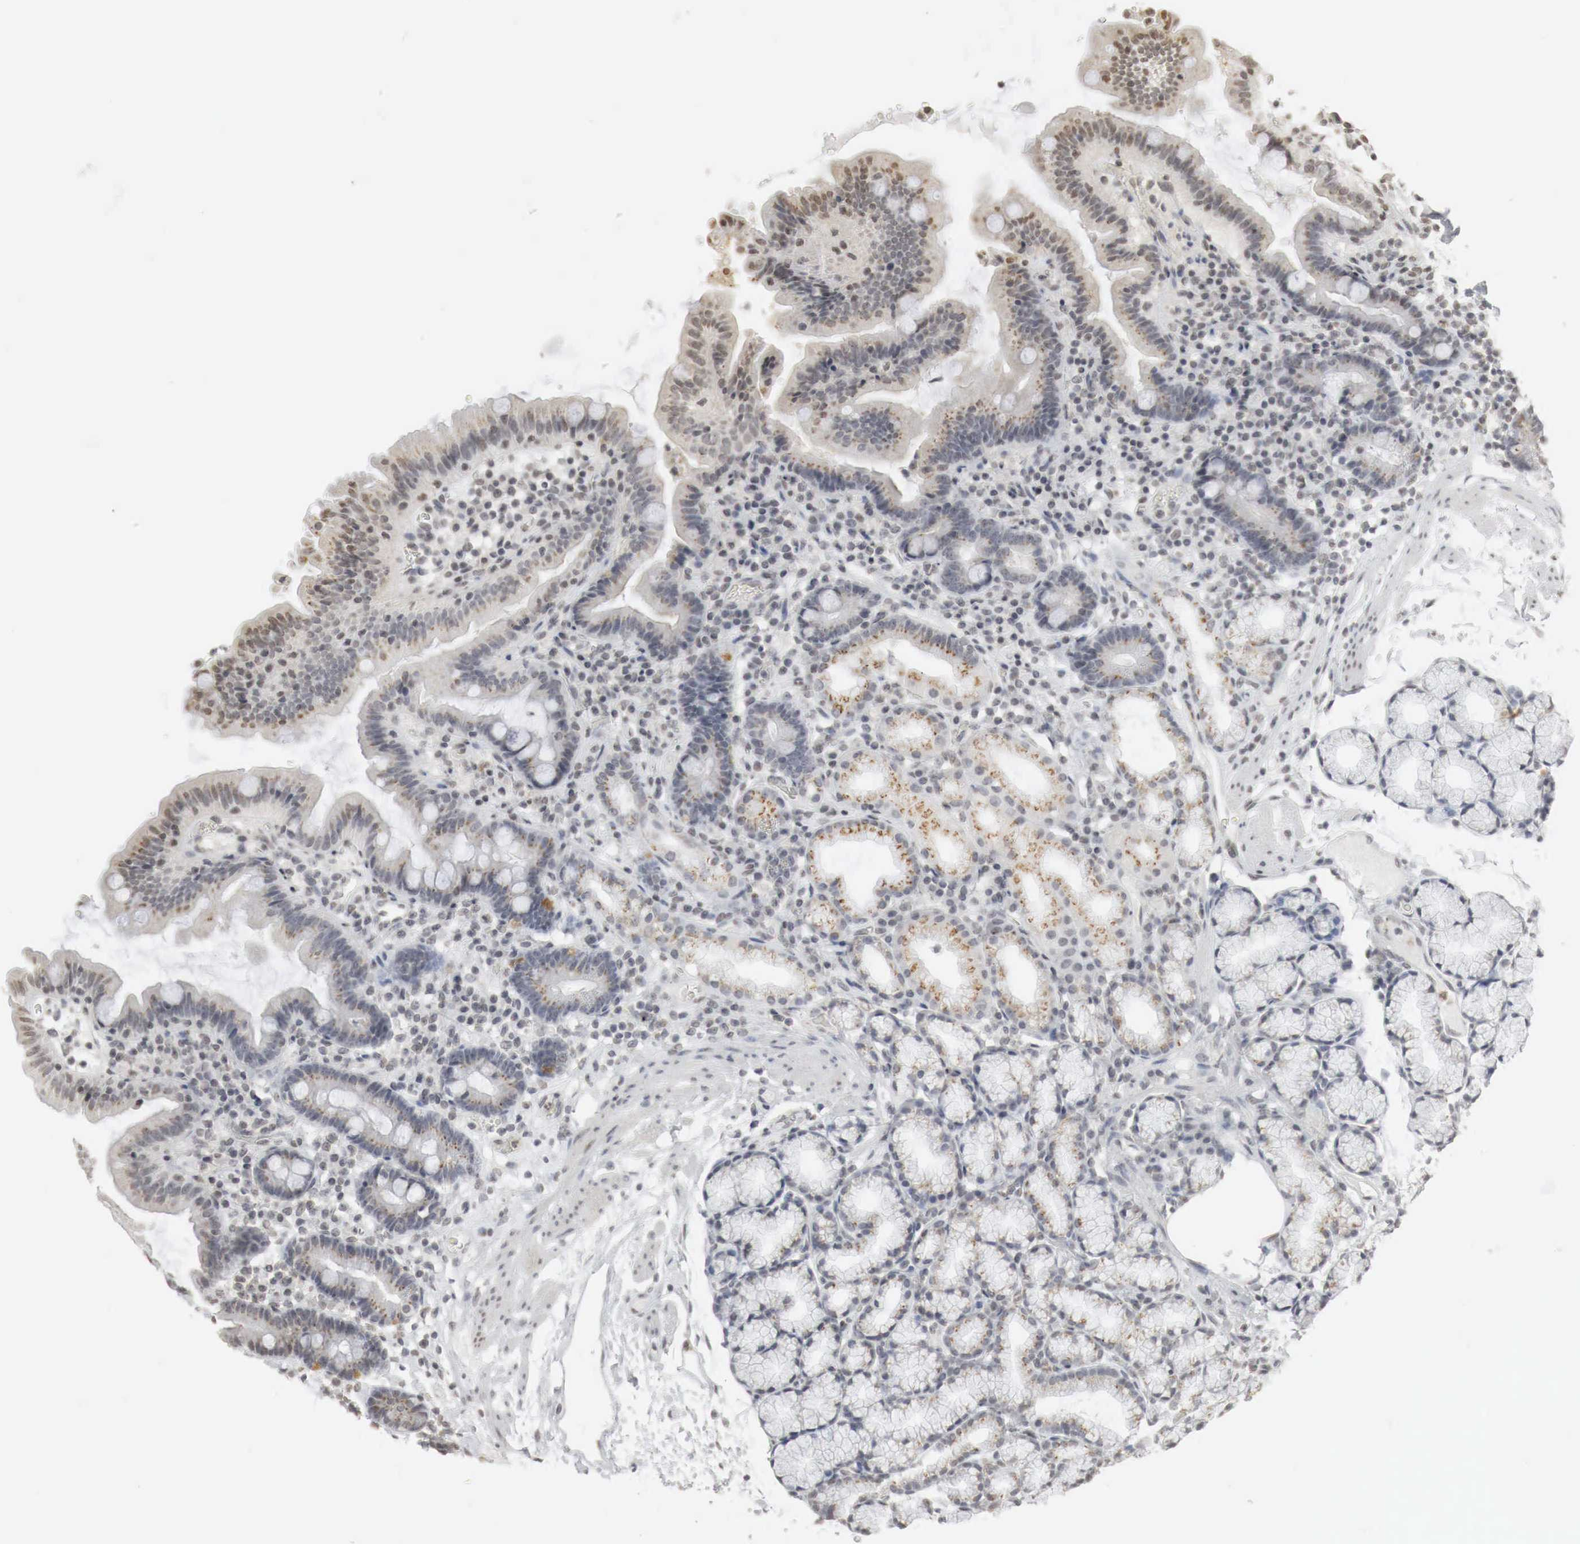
{"staining": {"intensity": "moderate", "quantity": "25%-75%", "location": "cytoplasmic/membranous"}, "tissue": "duodenum", "cell_type": "Glandular cells", "image_type": "normal", "snomed": [{"axis": "morphology", "description": "Normal tissue, NOS"}, {"axis": "topography", "description": "Duodenum"}], "caption": "High-magnification brightfield microscopy of unremarkable duodenum stained with DAB (brown) and counterstained with hematoxylin (blue). glandular cells exhibit moderate cytoplasmic/membranous staining is appreciated in about25%-75% of cells. (Brightfield microscopy of DAB IHC at high magnification).", "gene": "ERBB4", "patient": {"sex": "female", "age": 48}}